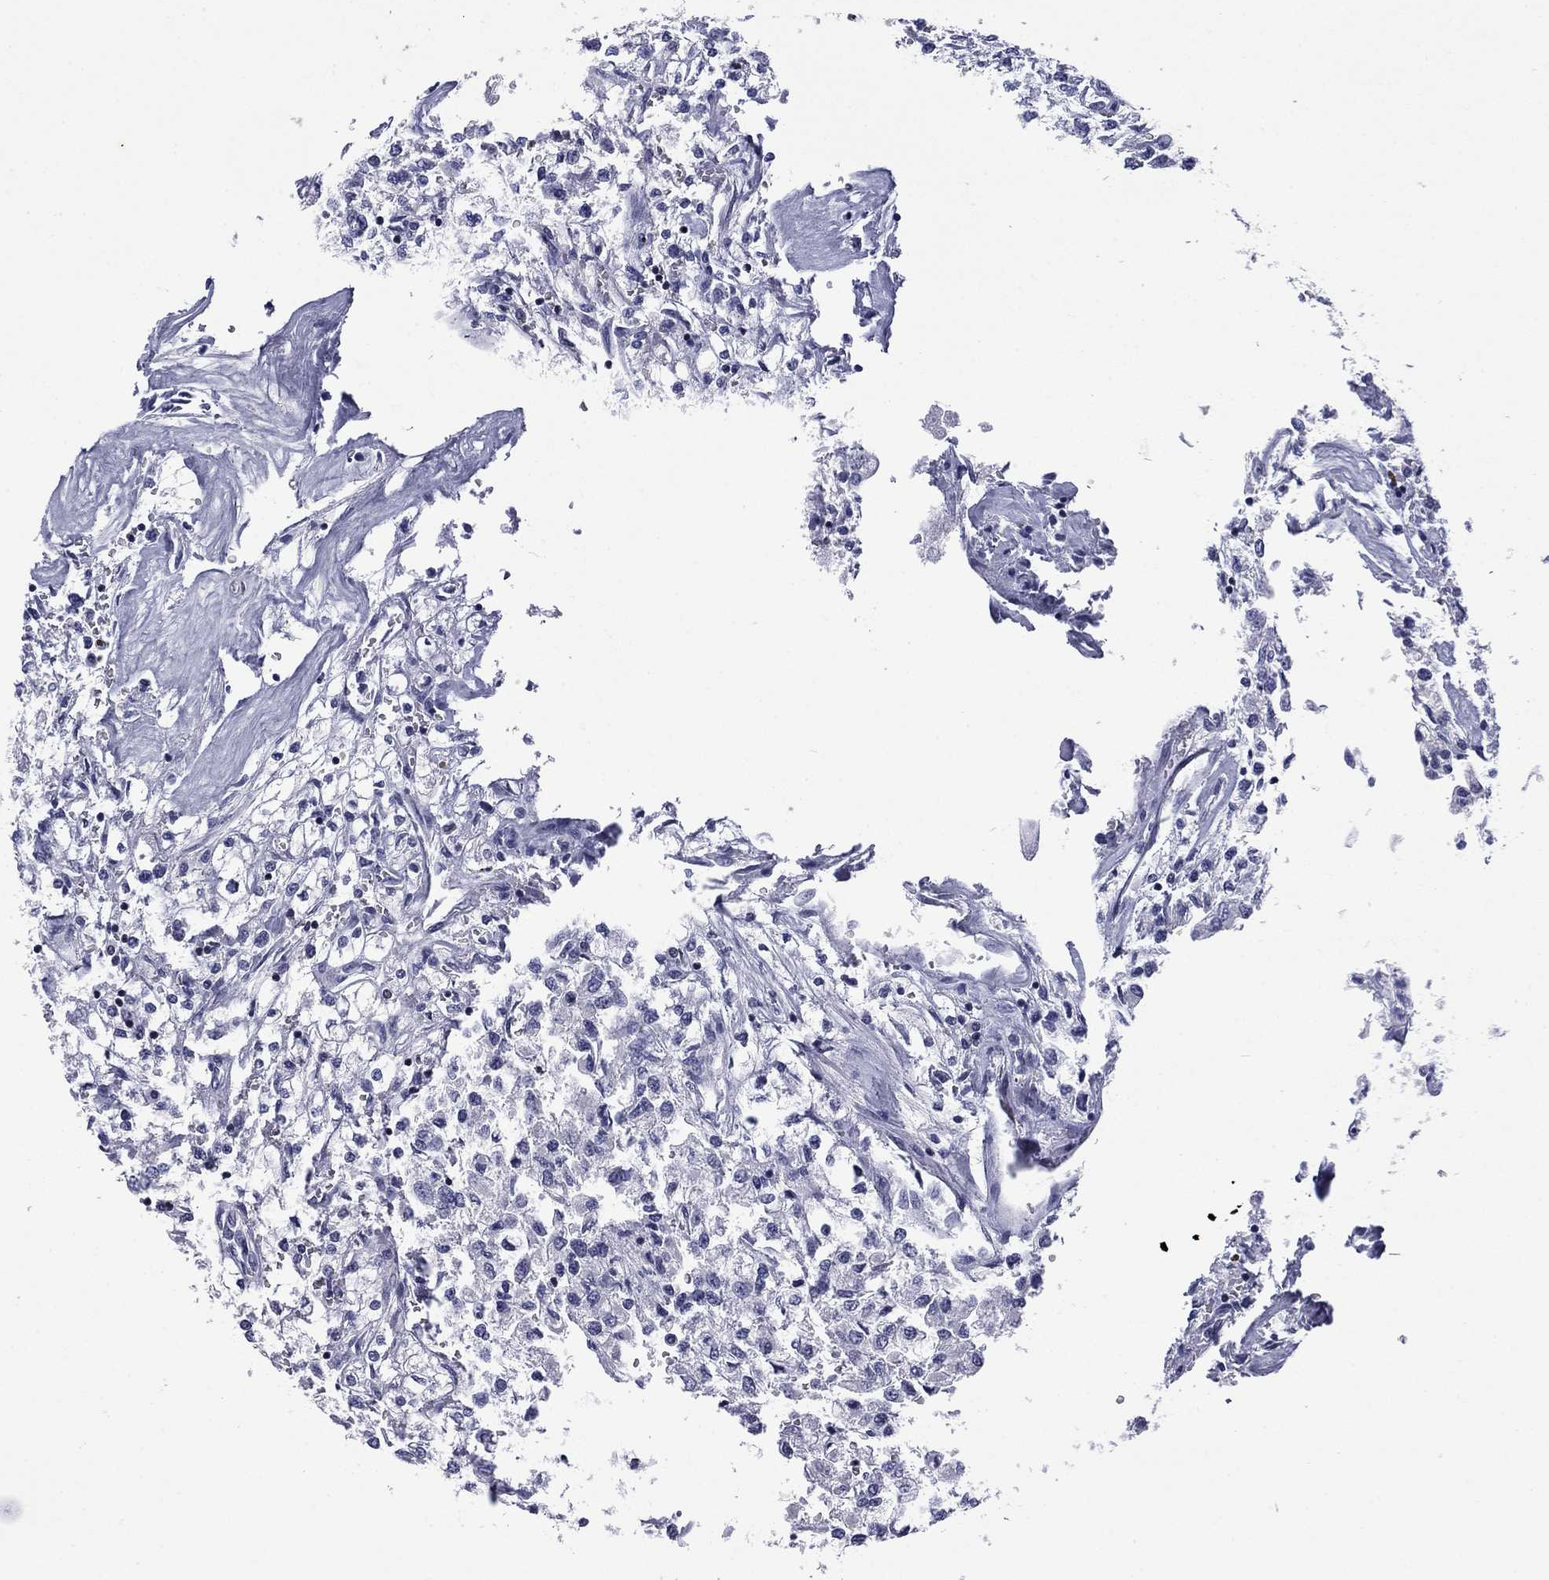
{"staining": {"intensity": "negative", "quantity": "none", "location": "none"}, "tissue": "renal cancer", "cell_type": "Tumor cells", "image_type": "cancer", "snomed": [{"axis": "morphology", "description": "Adenocarcinoma, NOS"}, {"axis": "topography", "description": "Kidney"}], "caption": "Adenocarcinoma (renal) was stained to show a protein in brown. There is no significant positivity in tumor cells.", "gene": "IKZF3", "patient": {"sex": "male", "age": 80}}